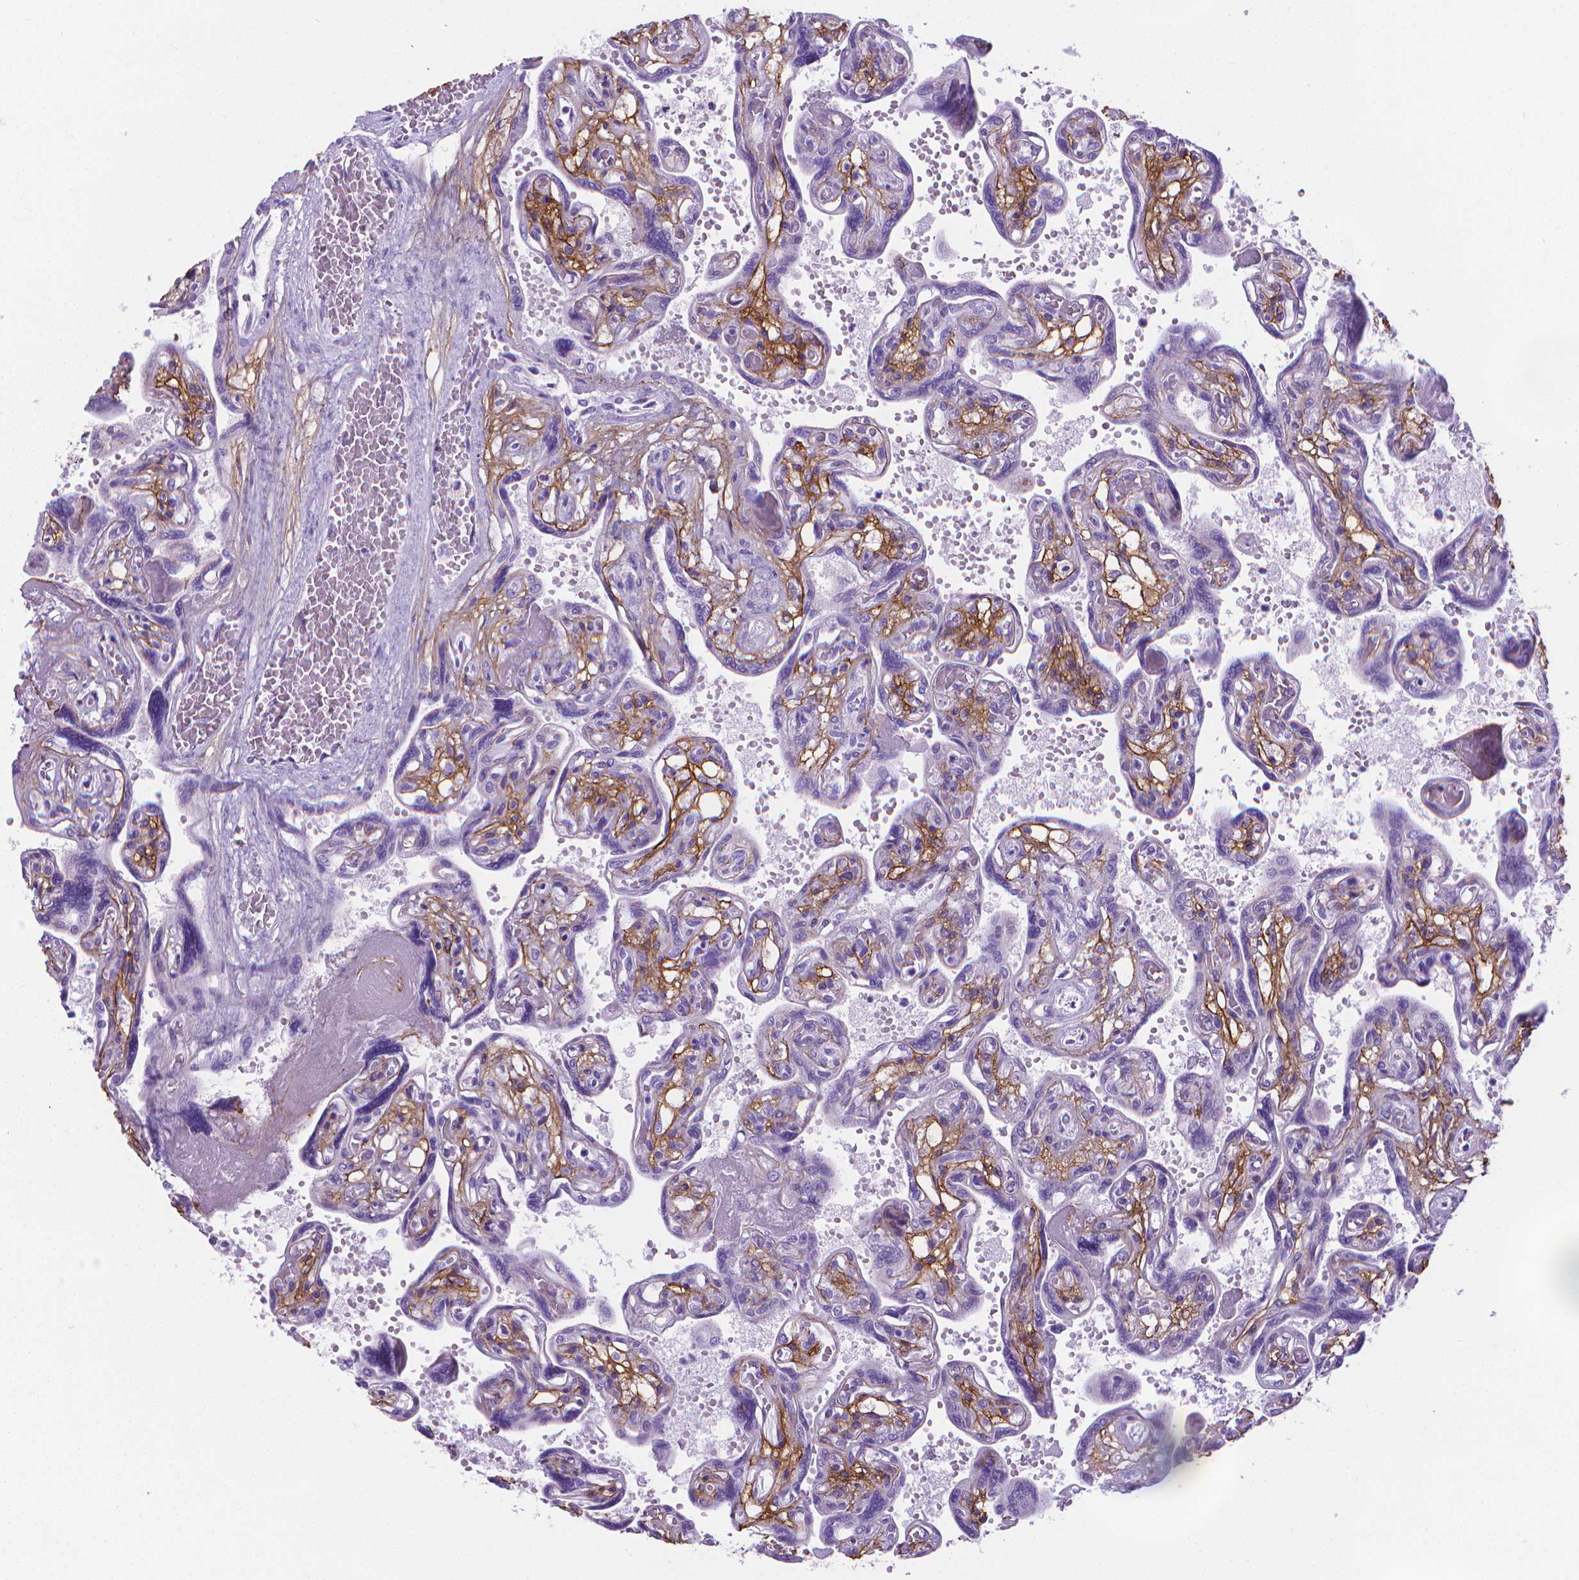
{"staining": {"intensity": "negative", "quantity": "none", "location": "none"}, "tissue": "placenta", "cell_type": "Decidual cells", "image_type": "normal", "snomed": [{"axis": "morphology", "description": "Normal tissue, NOS"}, {"axis": "topography", "description": "Placenta"}], "caption": "An image of human placenta is negative for staining in decidual cells.", "gene": "MFAP2", "patient": {"sex": "female", "age": 32}}